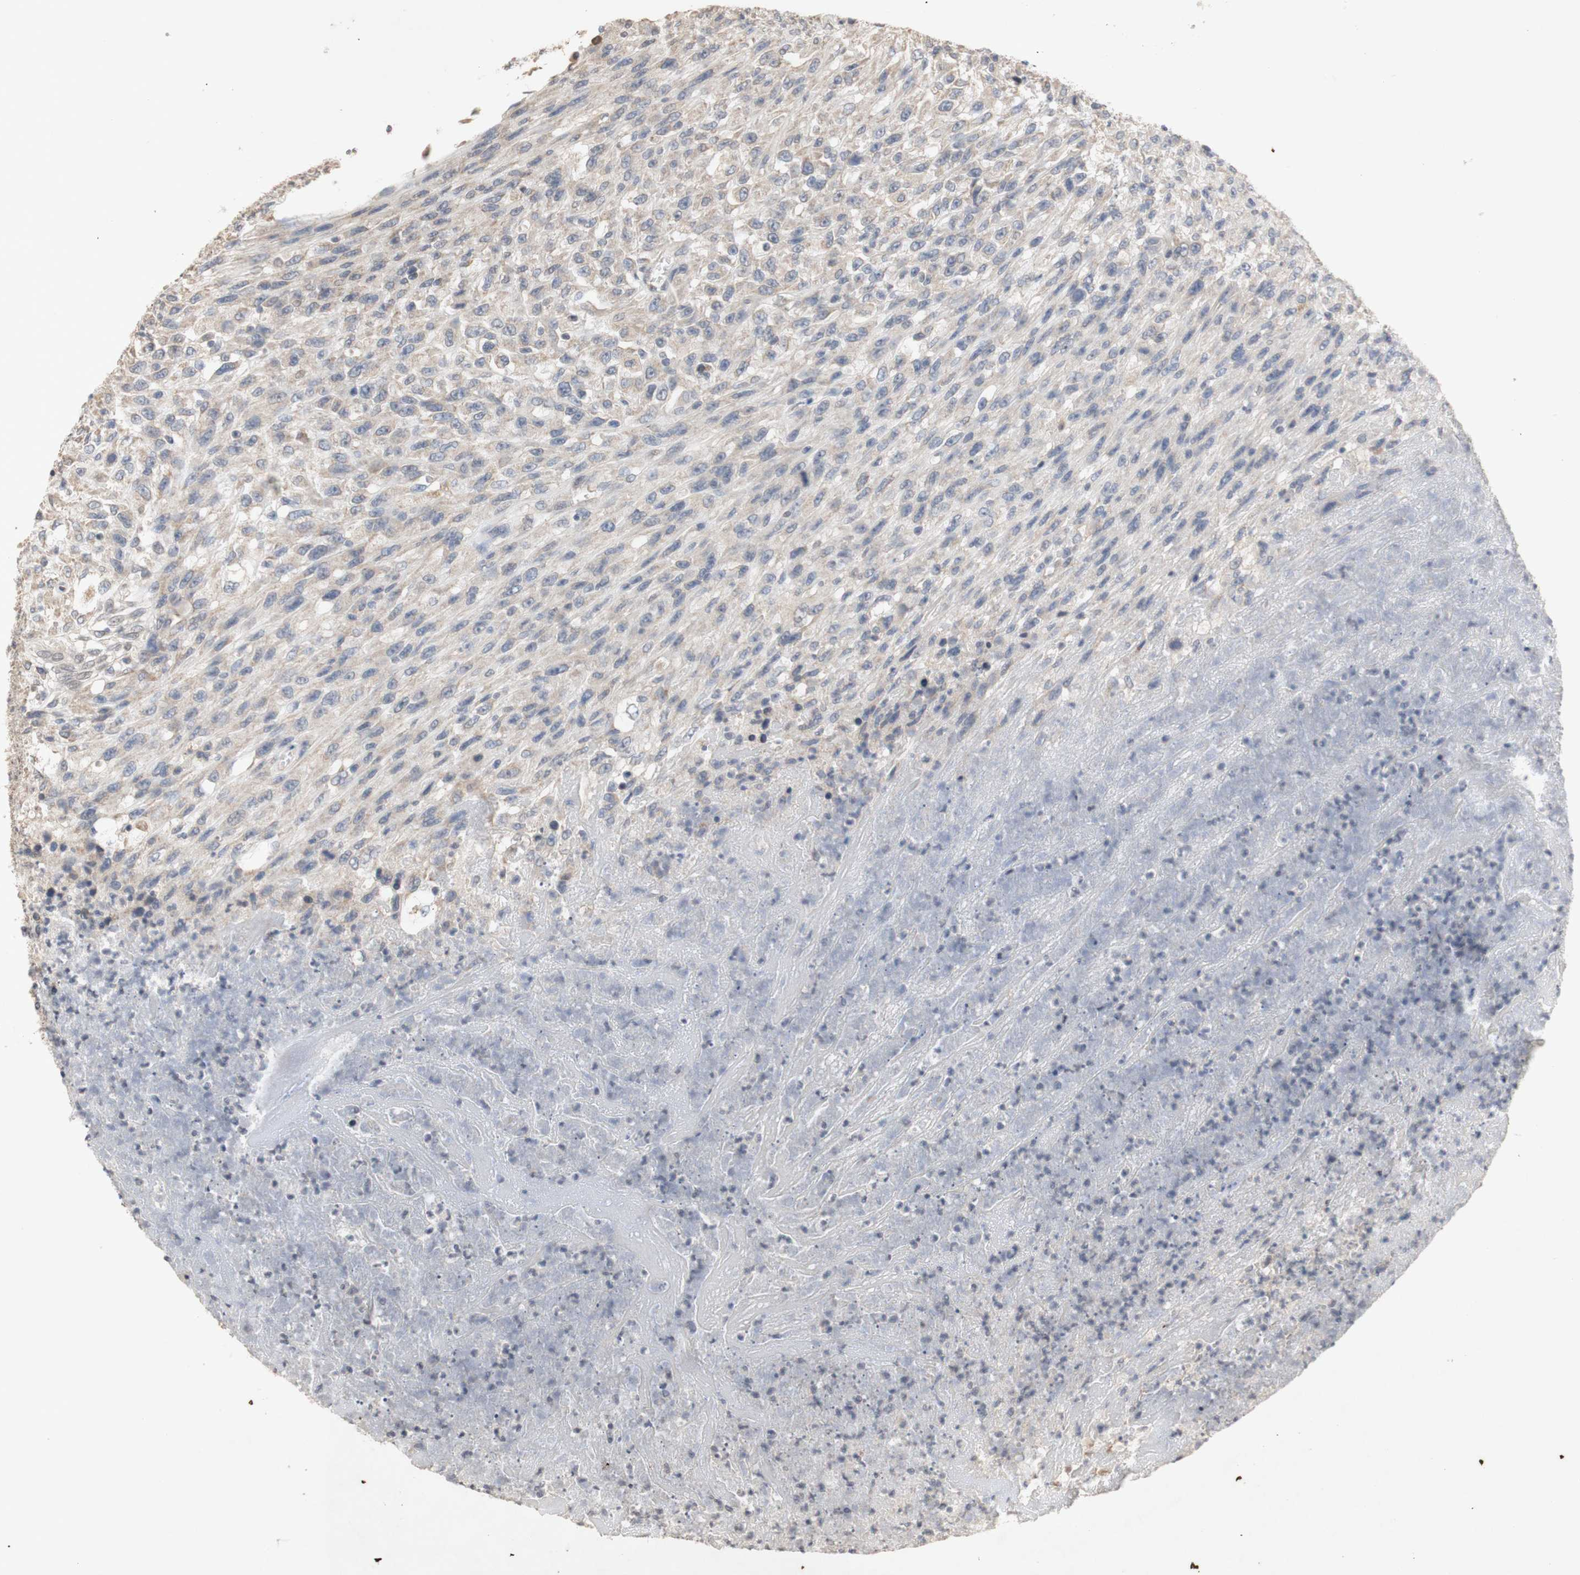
{"staining": {"intensity": "weak", "quantity": "25%-75%", "location": "cytoplasmic/membranous"}, "tissue": "urothelial cancer", "cell_type": "Tumor cells", "image_type": "cancer", "snomed": [{"axis": "morphology", "description": "Urothelial carcinoma, High grade"}, {"axis": "topography", "description": "Urinary bladder"}], "caption": "The micrograph demonstrates immunohistochemical staining of urothelial cancer. There is weak cytoplasmic/membranous positivity is present in approximately 25%-75% of tumor cells. (Stains: DAB in brown, nuclei in blue, Microscopy: brightfield microscopy at high magnification).", "gene": "FOSB", "patient": {"sex": "male", "age": 66}}